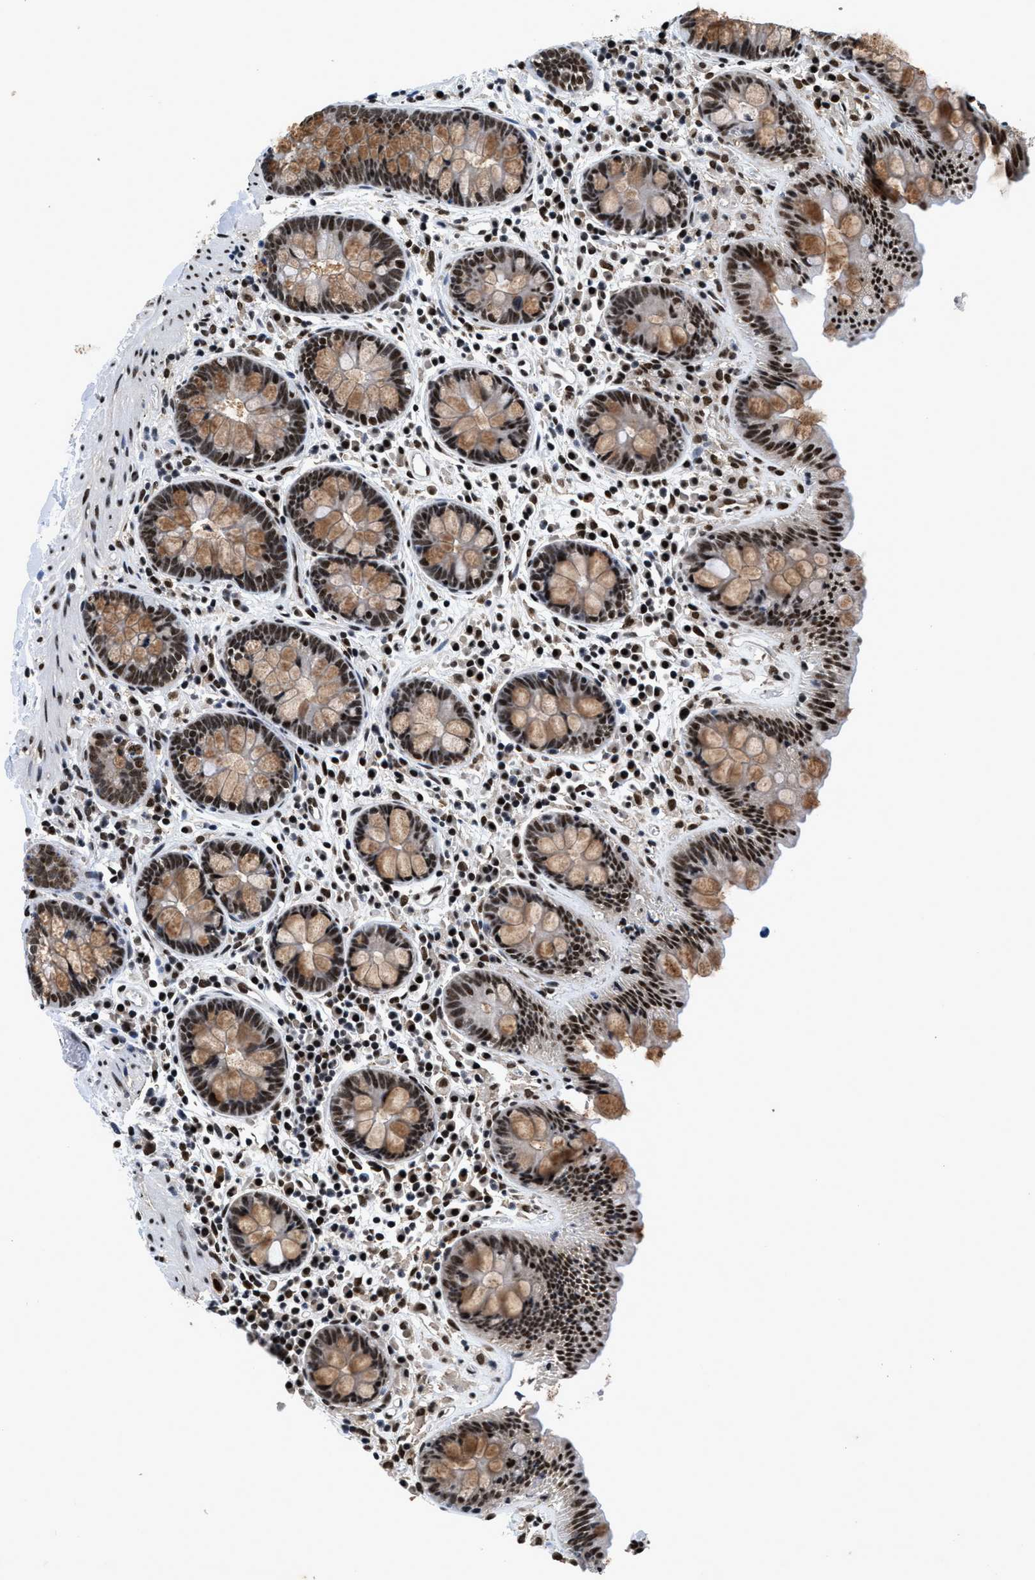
{"staining": {"intensity": "strong", "quantity": ">75%", "location": "nuclear"}, "tissue": "colon", "cell_type": "Endothelial cells", "image_type": "normal", "snomed": [{"axis": "morphology", "description": "Normal tissue, NOS"}, {"axis": "topography", "description": "Colon"}], "caption": "This histopathology image demonstrates unremarkable colon stained with IHC to label a protein in brown. The nuclear of endothelial cells show strong positivity for the protein. Nuclei are counter-stained blue.", "gene": "HNRNPF", "patient": {"sex": "female", "age": 80}}